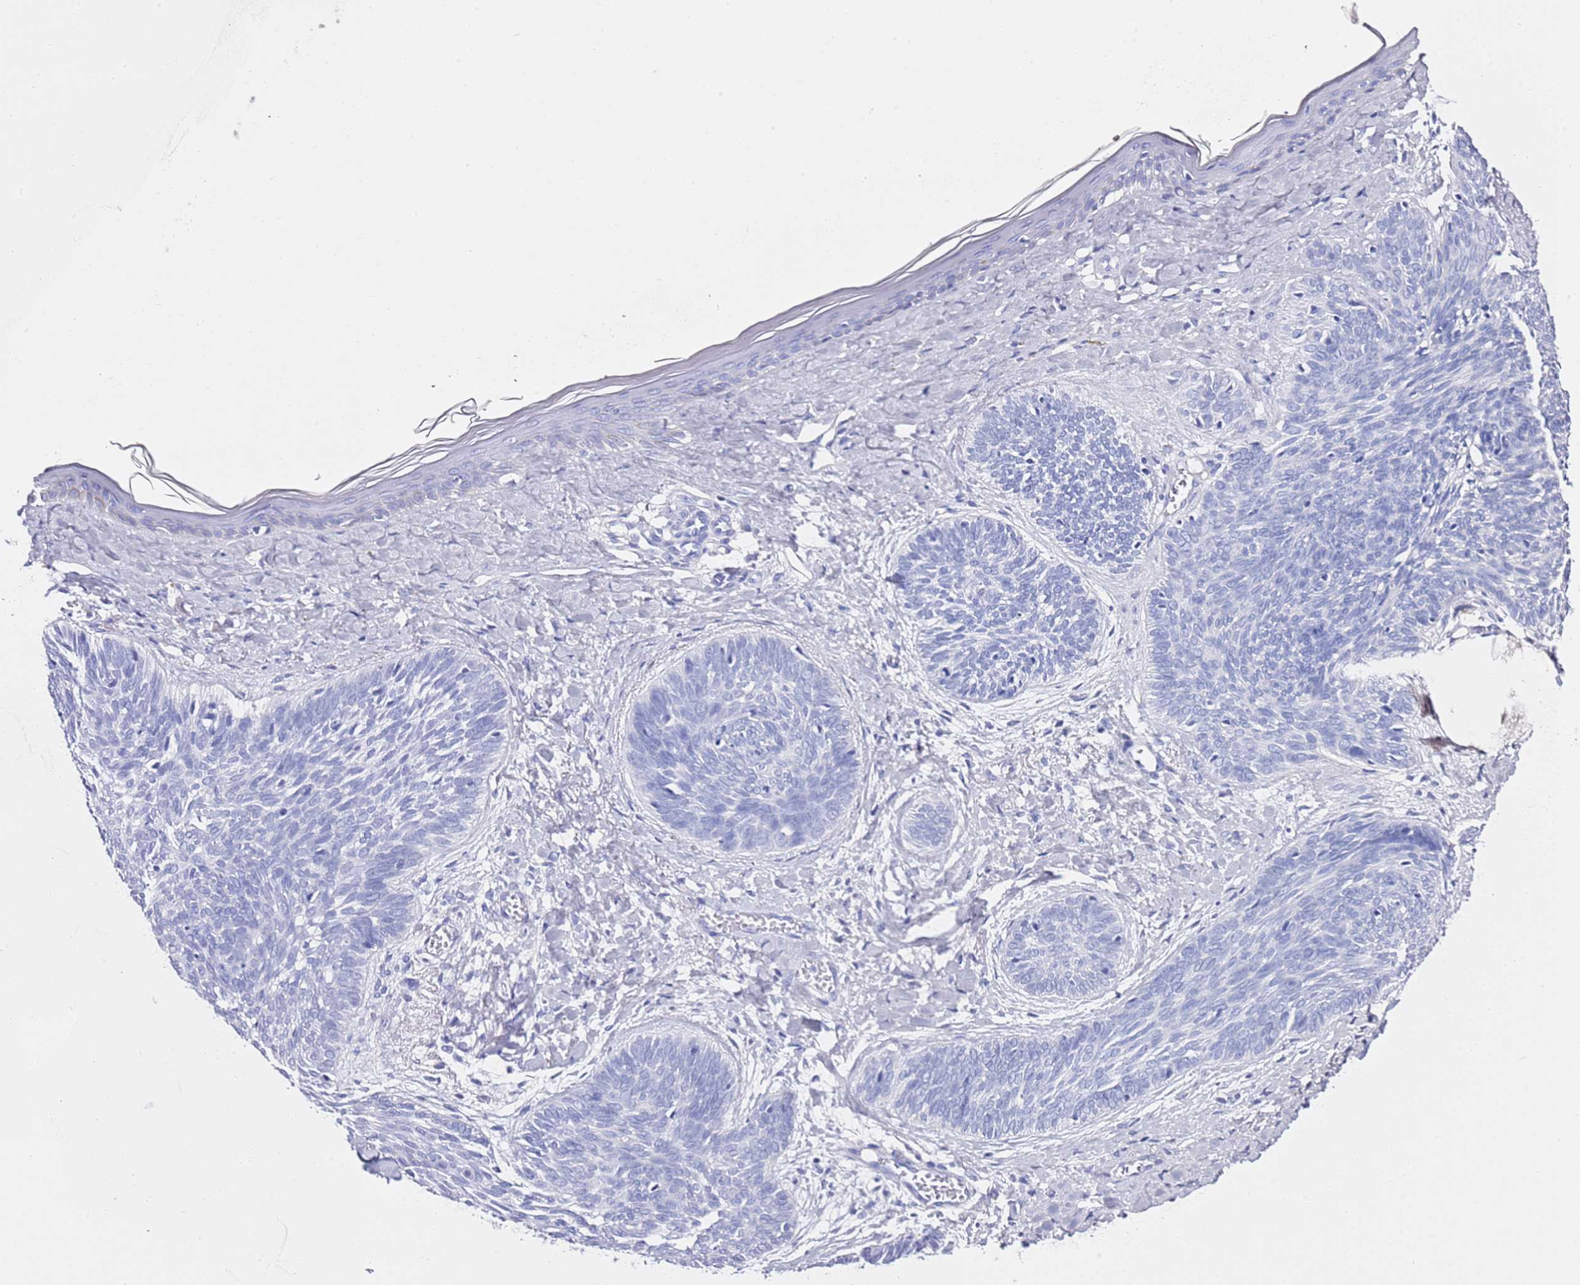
{"staining": {"intensity": "negative", "quantity": "none", "location": "none"}, "tissue": "skin cancer", "cell_type": "Tumor cells", "image_type": "cancer", "snomed": [{"axis": "morphology", "description": "Basal cell carcinoma"}, {"axis": "topography", "description": "Skin"}], "caption": "Skin cancer (basal cell carcinoma) was stained to show a protein in brown. There is no significant expression in tumor cells.", "gene": "PTBP2", "patient": {"sex": "female", "age": 81}}